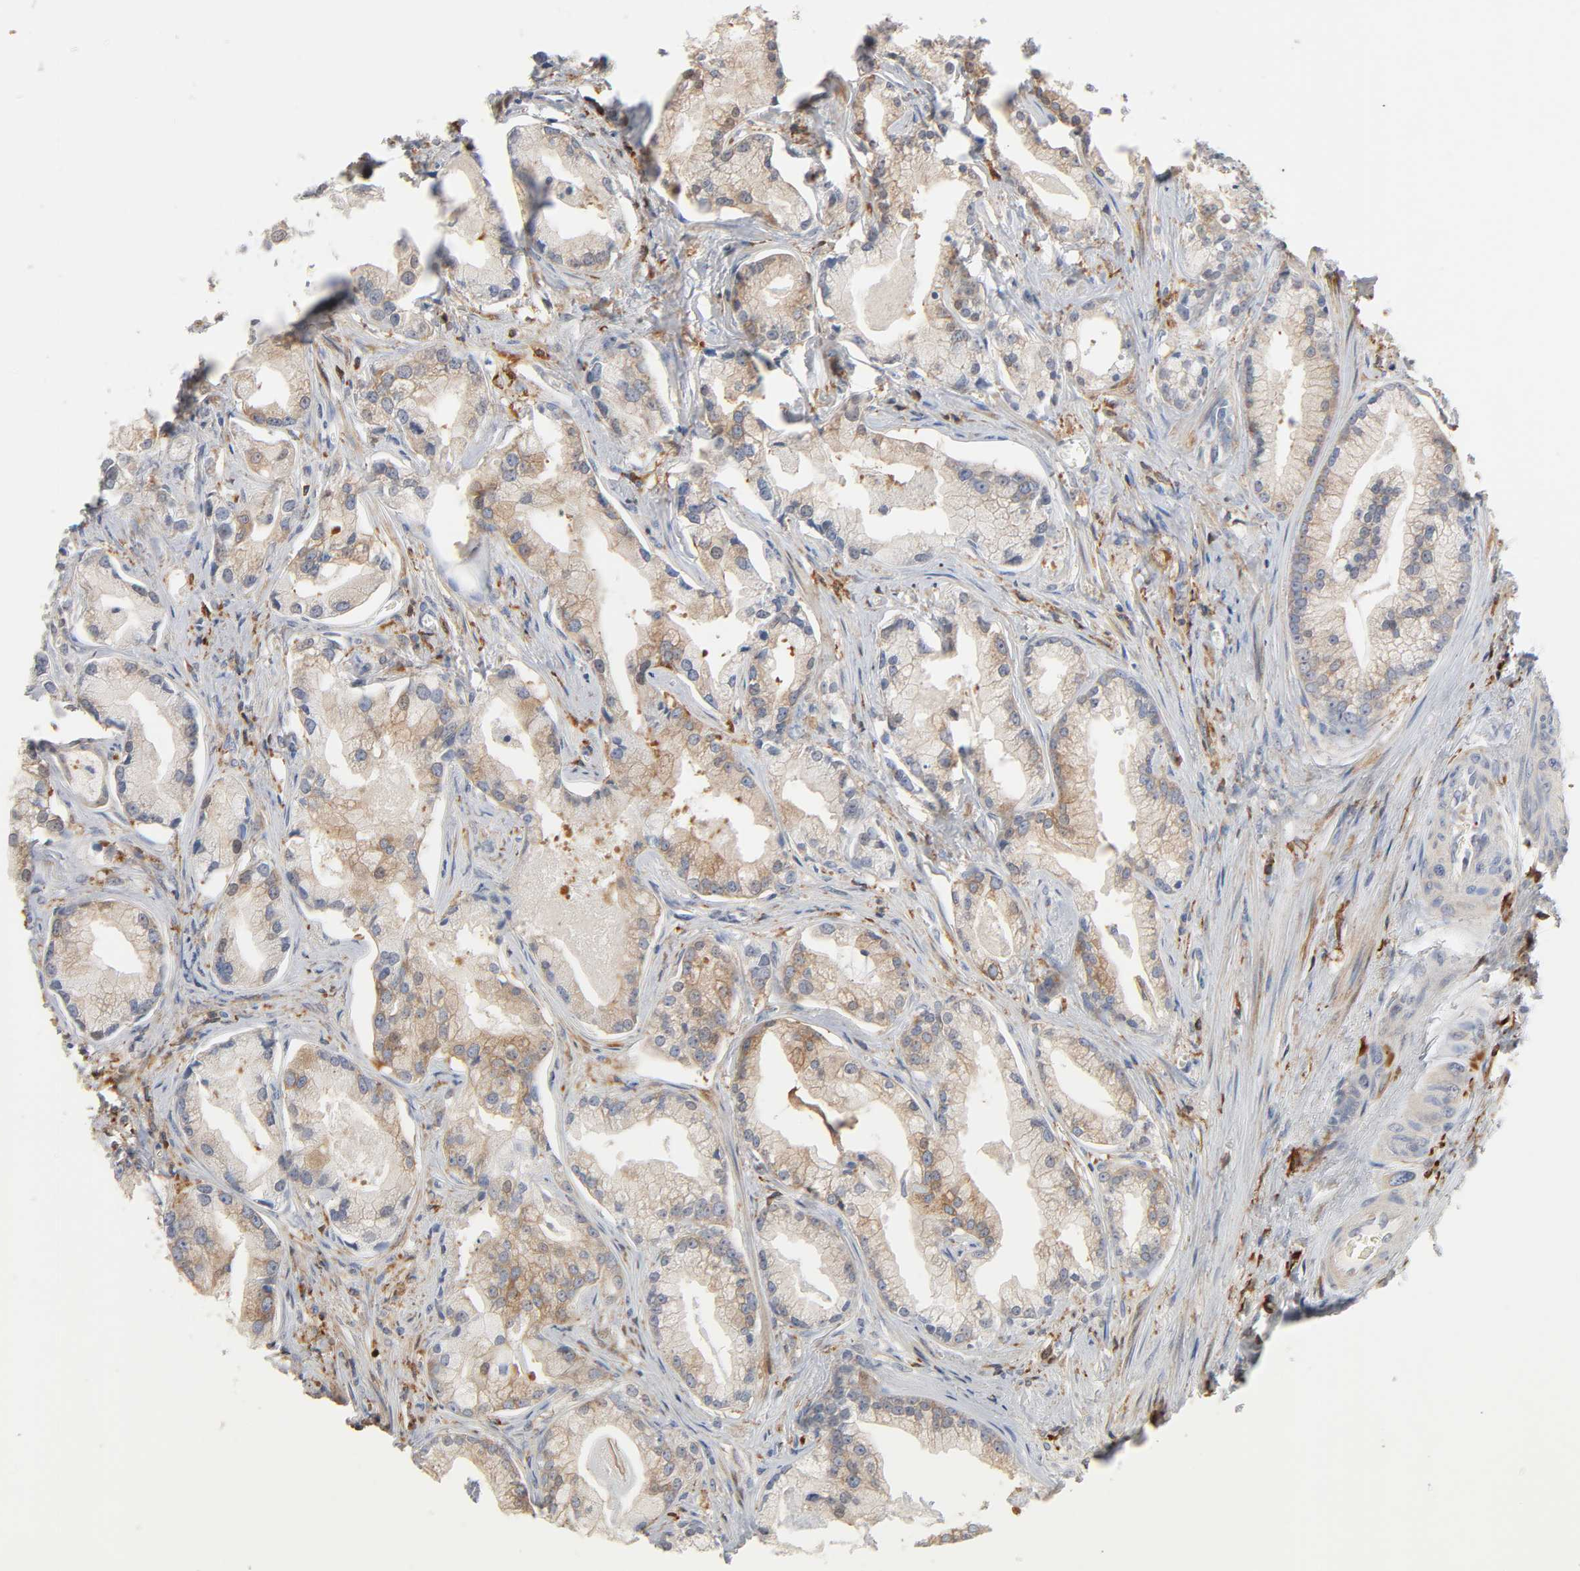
{"staining": {"intensity": "moderate", "quantity": "25%-75%", "location": "cytoplasmic/membranous,nuclear"}, "tissue": "prostate cancer", "cell_type": "Tumor cells", "image_type": "cancer", "snomed": [{"axis": "morphology", "description": "Adenocarcinoma, Low grade"}, {"axis": "topography", "description": "Prostate"}], "caption": "Low-grade adenocarcinoma (prostate) stained with IHC reveals moderate cytoplasmic/membranous and nuclear positivity in approximately 25%-75% of tumor cells.", "gene": "BIN1", "patient": {"sex": "male", "age": 59}}